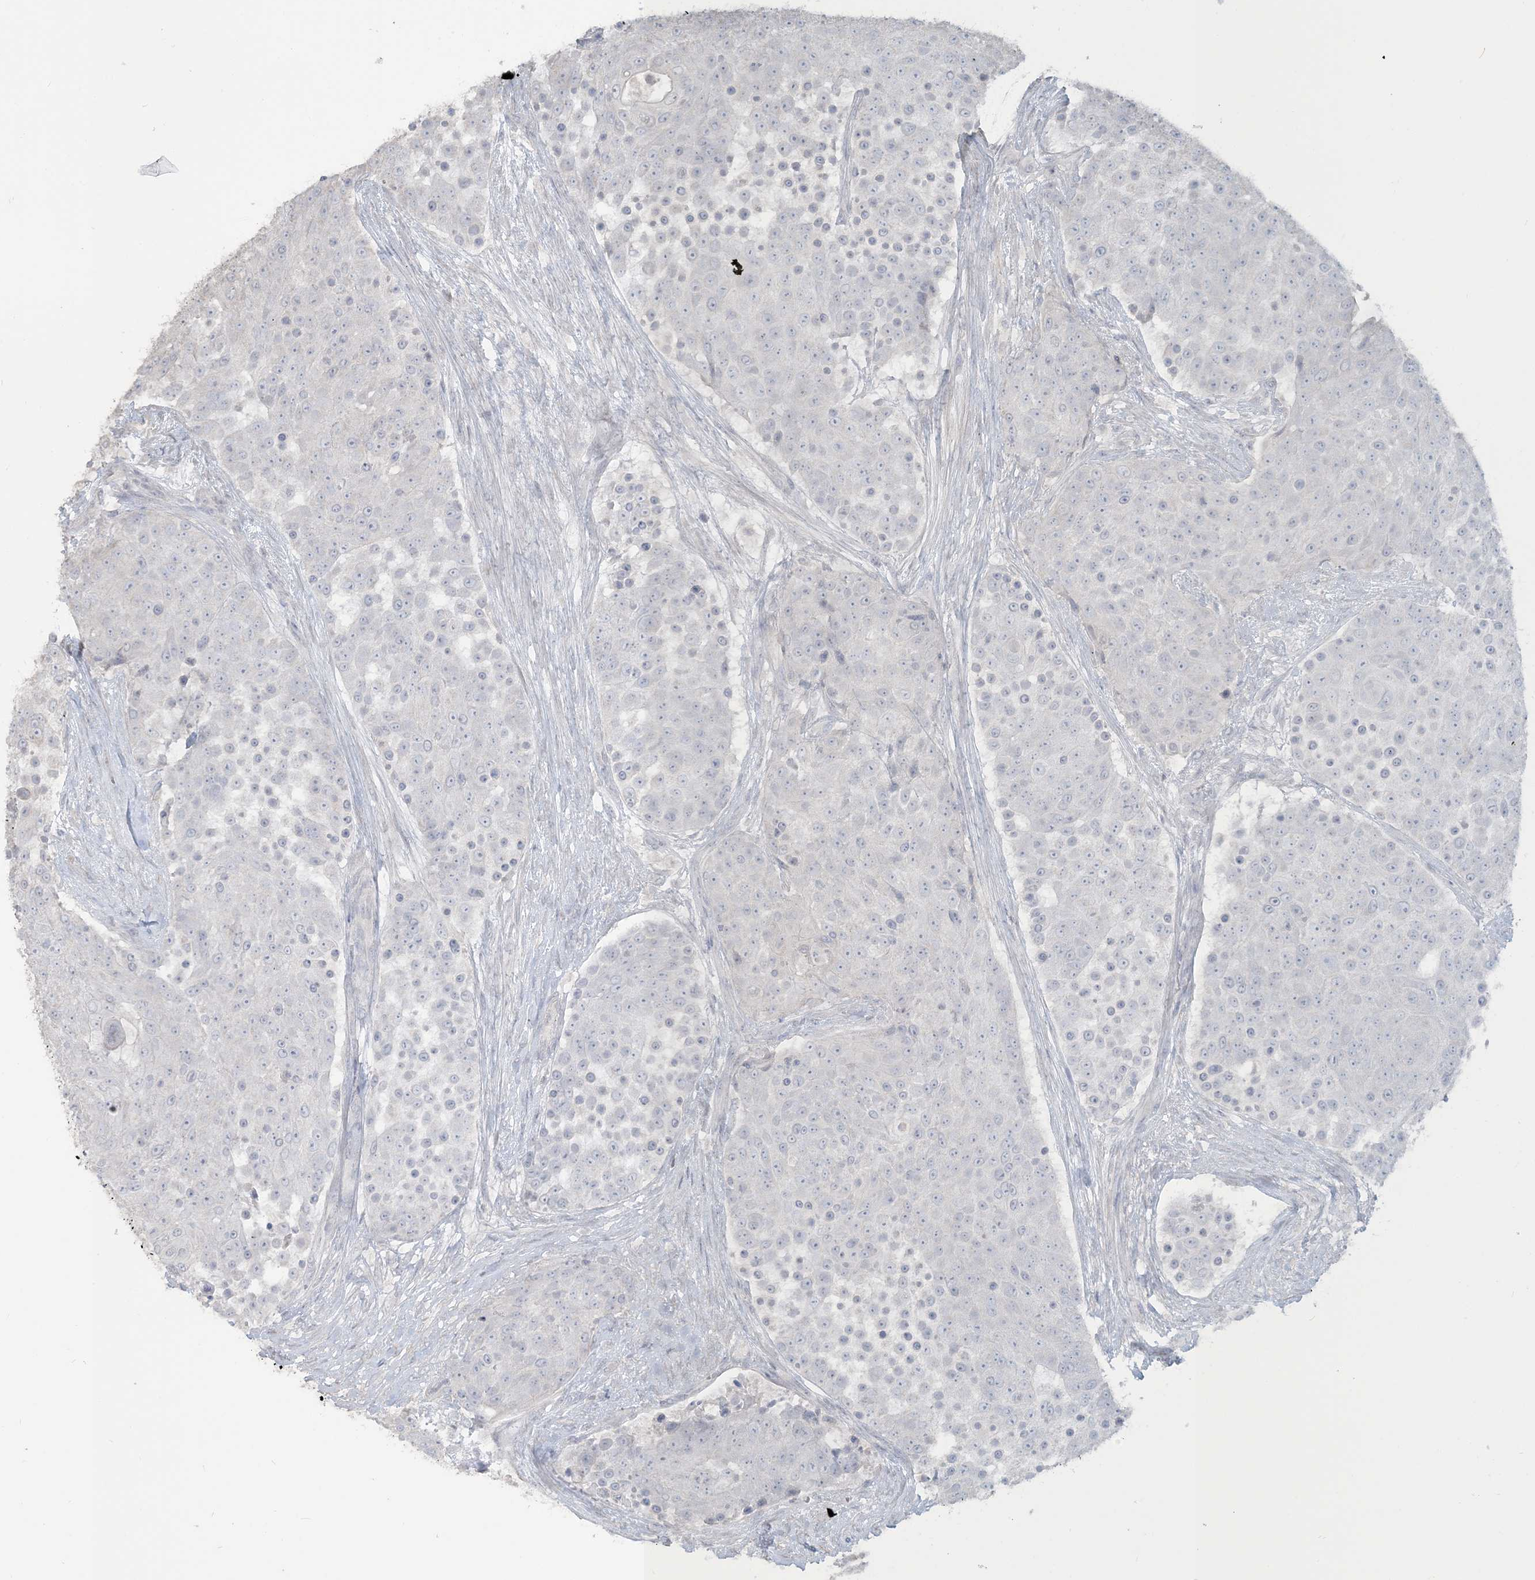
{"staining": {"intensity": "negative", "quantity": "none", "location": "none"}, "tissue": "urothelial cancer", "cell_type": "Tumor cells", "image_type": "cancer", "snomed": [{"axis": "morphology", "description": "Urothelial carcinoma, High grade"}, {"axis": "topography", "description": "Urinary bladder"}], "caption": "Photomicrograph shows no protein staining in tumor cells of high-grade urothelial carcinoma tissue.", "gene": "NPHS2", "patient": {"sex": "female", "age": 63}}